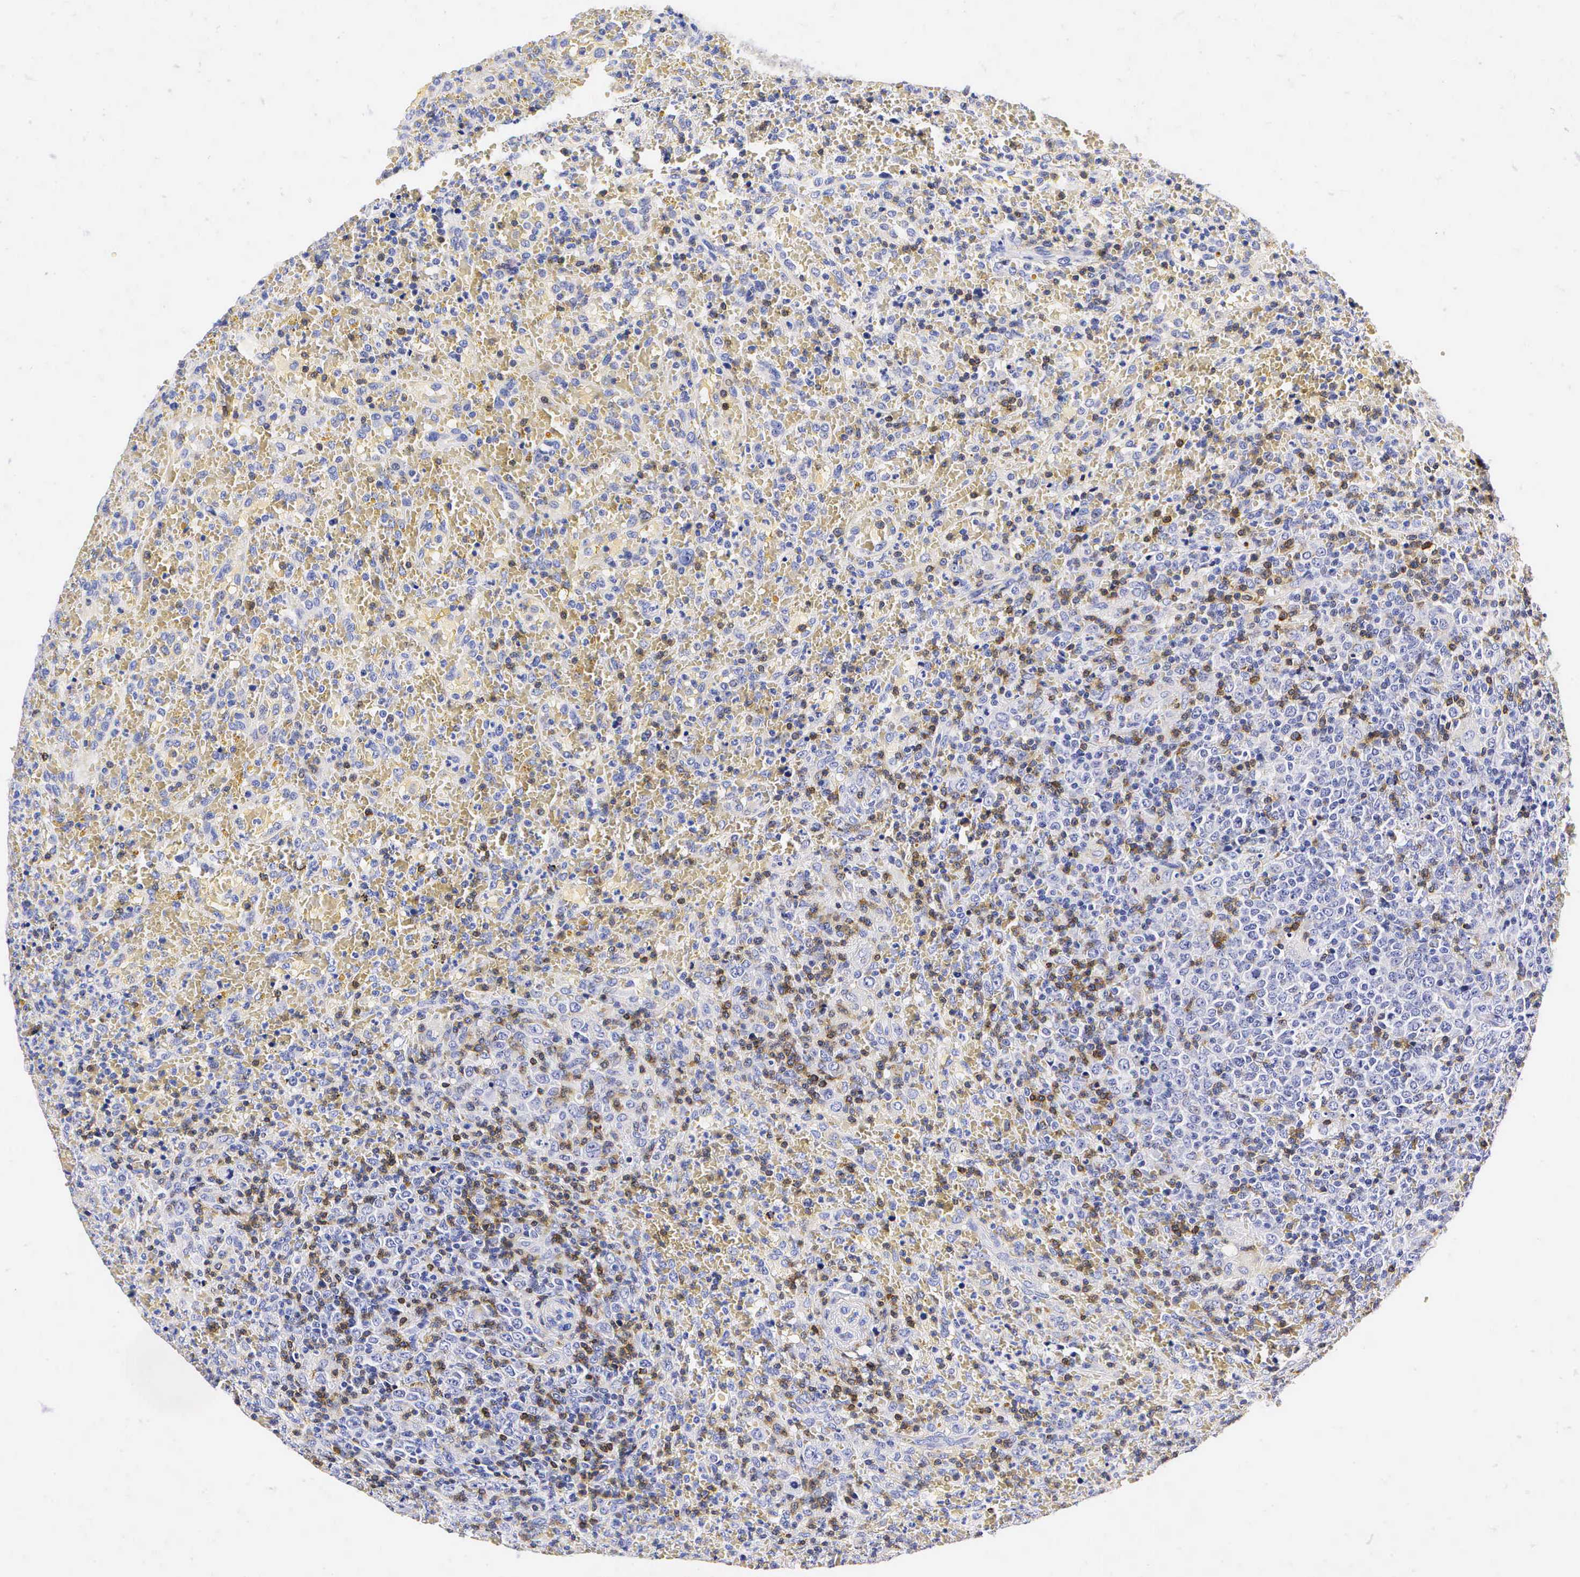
{"staining": {"intensity": "negative", "quantity": "none", "location": "none"}, "tissue": "lymphoma", "cell_type": "Tumor cells", "image_type": "cancer", "snomed": [{"axis": "morphology", "description": "Malignant lymphoma, non-Hodgkin's type, High grade"}, {"axis": "topography", "description": "Spleen"}, {"axis": "topography", "description": "Lymph node"}], "caption": "The photomicrograph displays no staining of tumor cells in malignant lymphoma, non-Hodgkin's type (high-grade).", "gene": "CD3E", "patient": {"sex": "female", "age": 70}}